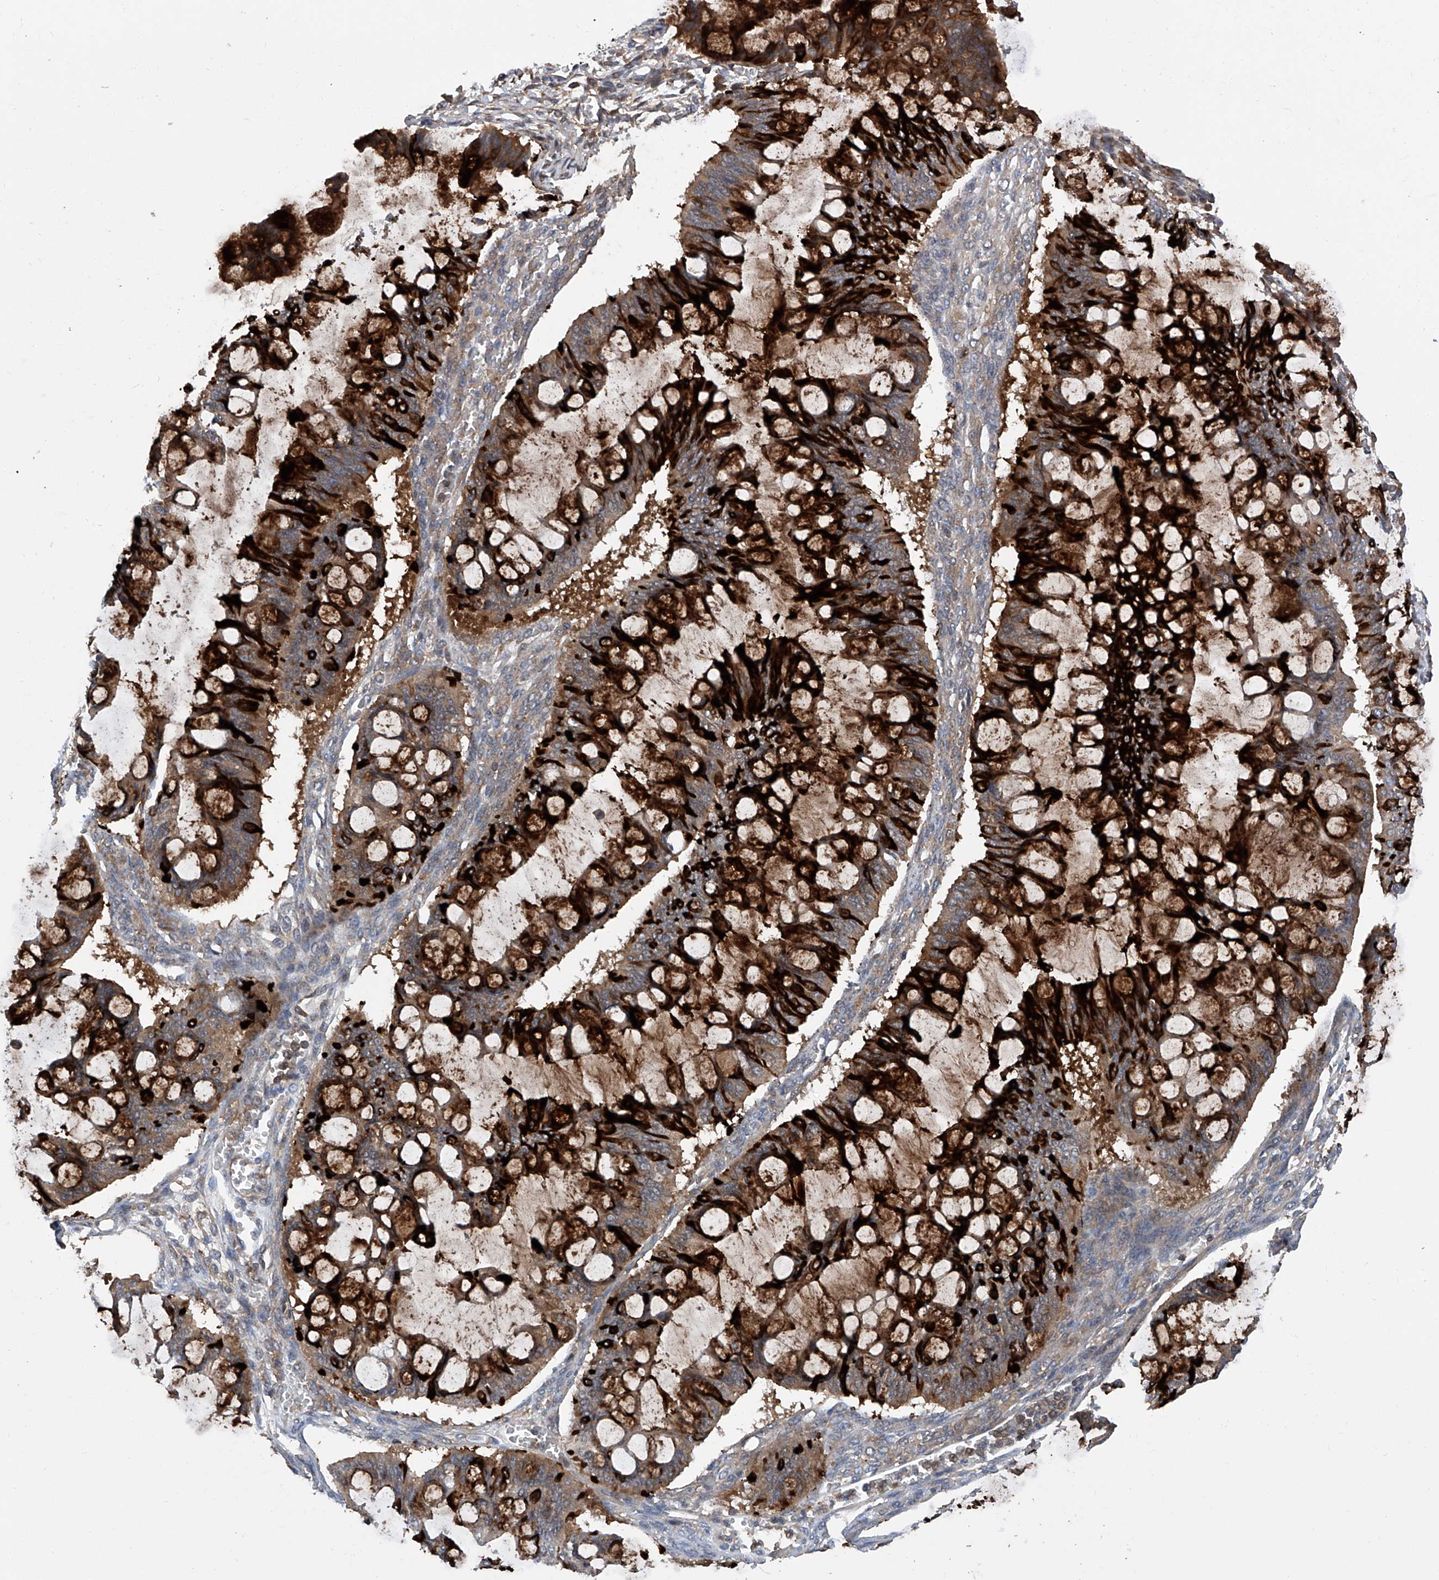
{"staining": {"intensity": "strong", "quantity": ">75%", "location": "cytoplasmic/membranous"}, "tissue": "ovarian cancer", "cell_type": "Tumor cells", "image_type": "cancer", "snomed": [{"axis": "morphology", "description": "Cystadenocarcinoma, mucinous, NOS"}, {"axis": "topography", "description": "Ovary"}], "caption": "Protein analysis of ovarian cancer tissue displays strong cytoplasmic/membranous positivity in approximately >75% of tumor cells.", "gene": "ASCC3", "patient": {"sex": "female", "age": 73}}